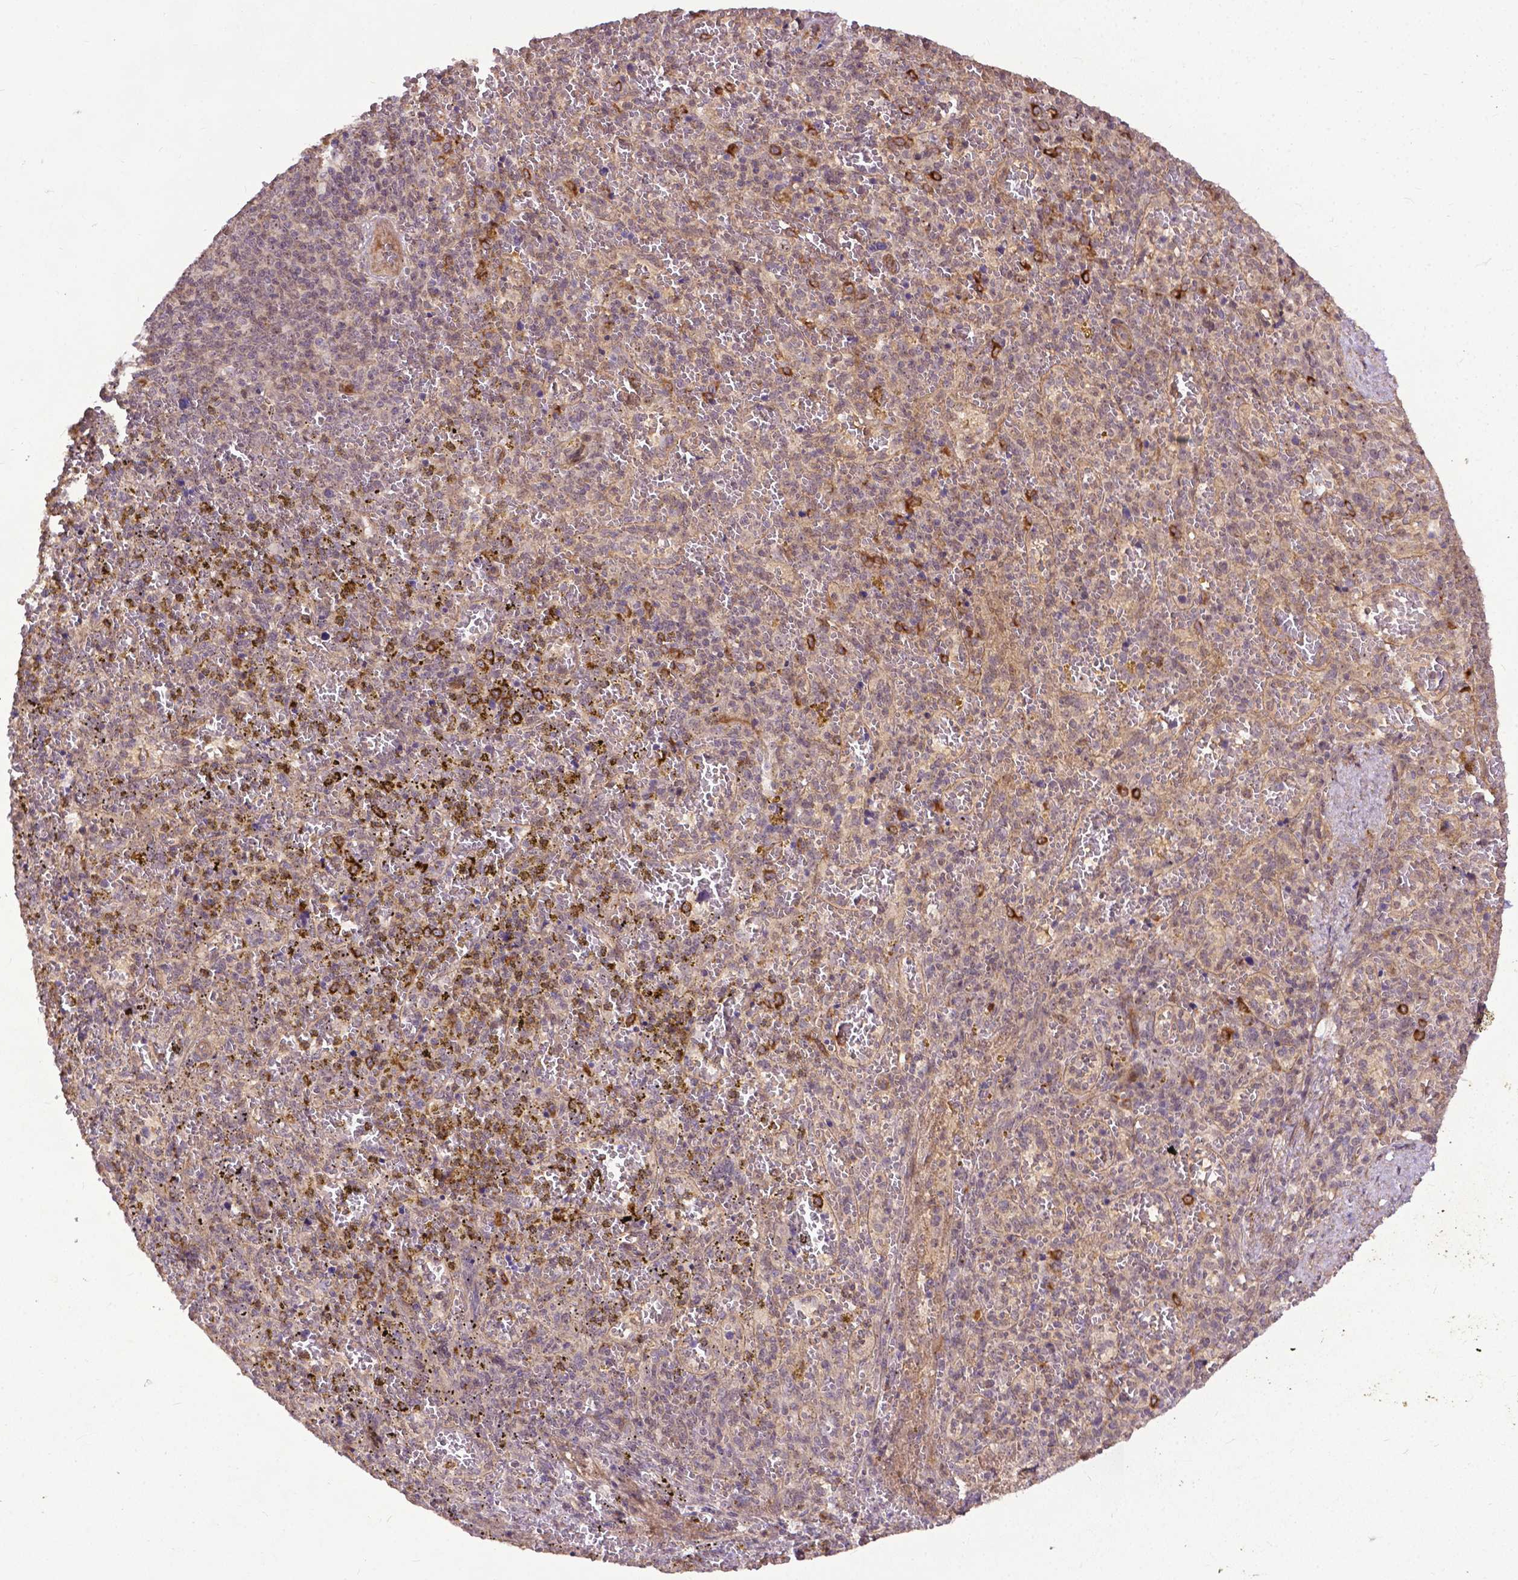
{"staining": {"intensity": "moderate", "quantity": "<25%", "location": "cytoplasmic/membranous"}, "tissue": "spleen", "cell_type": "Cells in red pulp", "image_type": "normal", "snomed": [{"axis": "morphology", "description": "Normal tissue, NOS"}, {"axis": "topography", "description": "Spleen"}], "caption": "Immunohistochemistry of normal human spleen exhibits low levels of moderate cytoplasmic/membranous staining in approximately <25% of cells in red pulp. Immunohistochemistry (ihc) stains the protein in brown and the nuclei are stained blue.", "gene": "PARP3", "patient": {"sex": "female", "age": 50}}